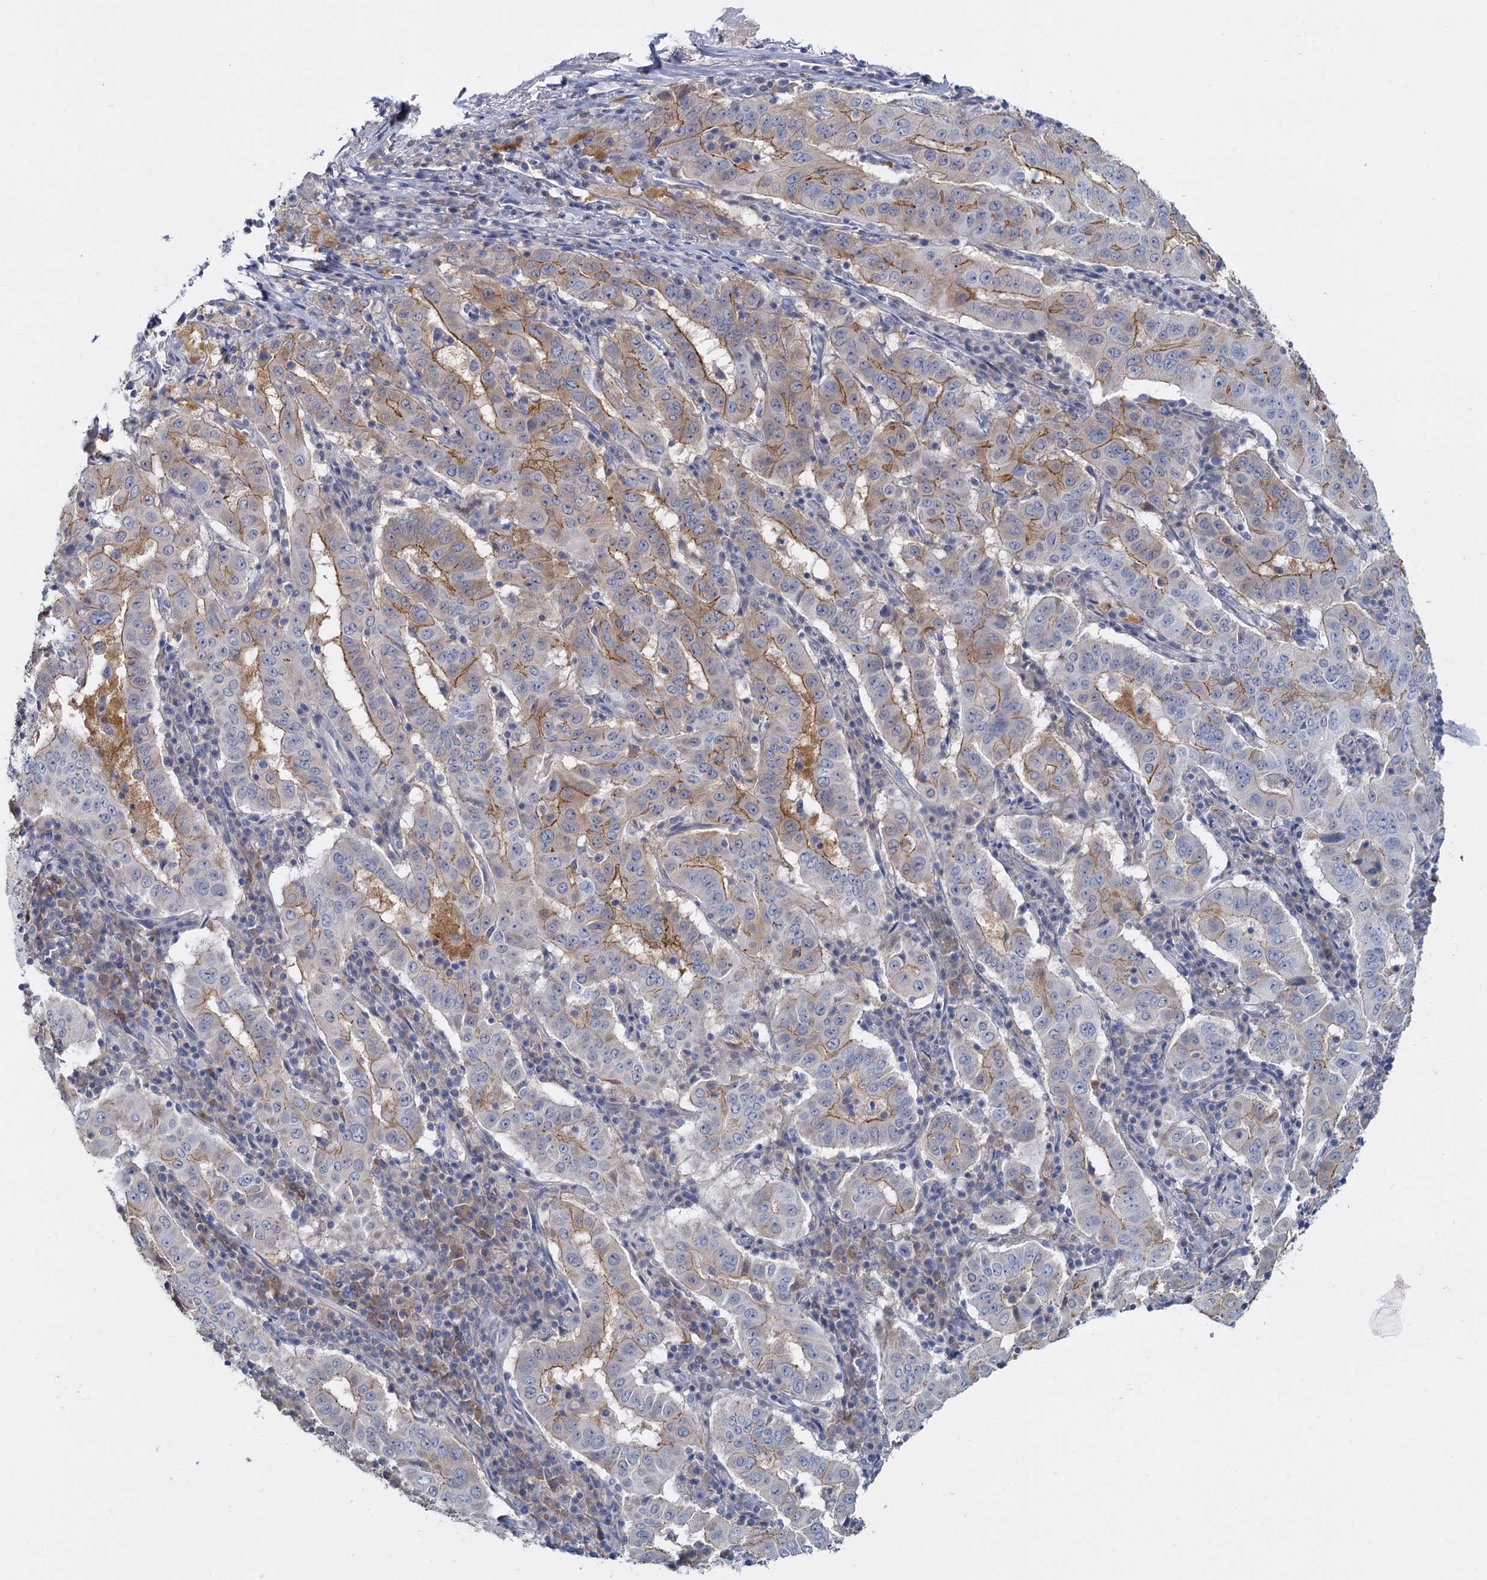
{"staining": {"intensity": "moderate", "quantity": "25%-75%", "location": "cytoplasmic/membranous"}, "tissue": "pancreatic cancer", "cell_type": "Tumor cells", "image_type": "cancer", "snomed": [{"axis": "morphology", "description": "Adenocarcinoma, NOS"}, {"axis": "topography", "description": "Pancreas"}], "caption": "Human pancreatic cancer stained for a protein (brown) displays moderate cytoplasmic/membranous positive positivity in approximately 25%-75% of tumor cells.", "gene": "ACSM3", "patient": {"sex": "male", "age": 63}}